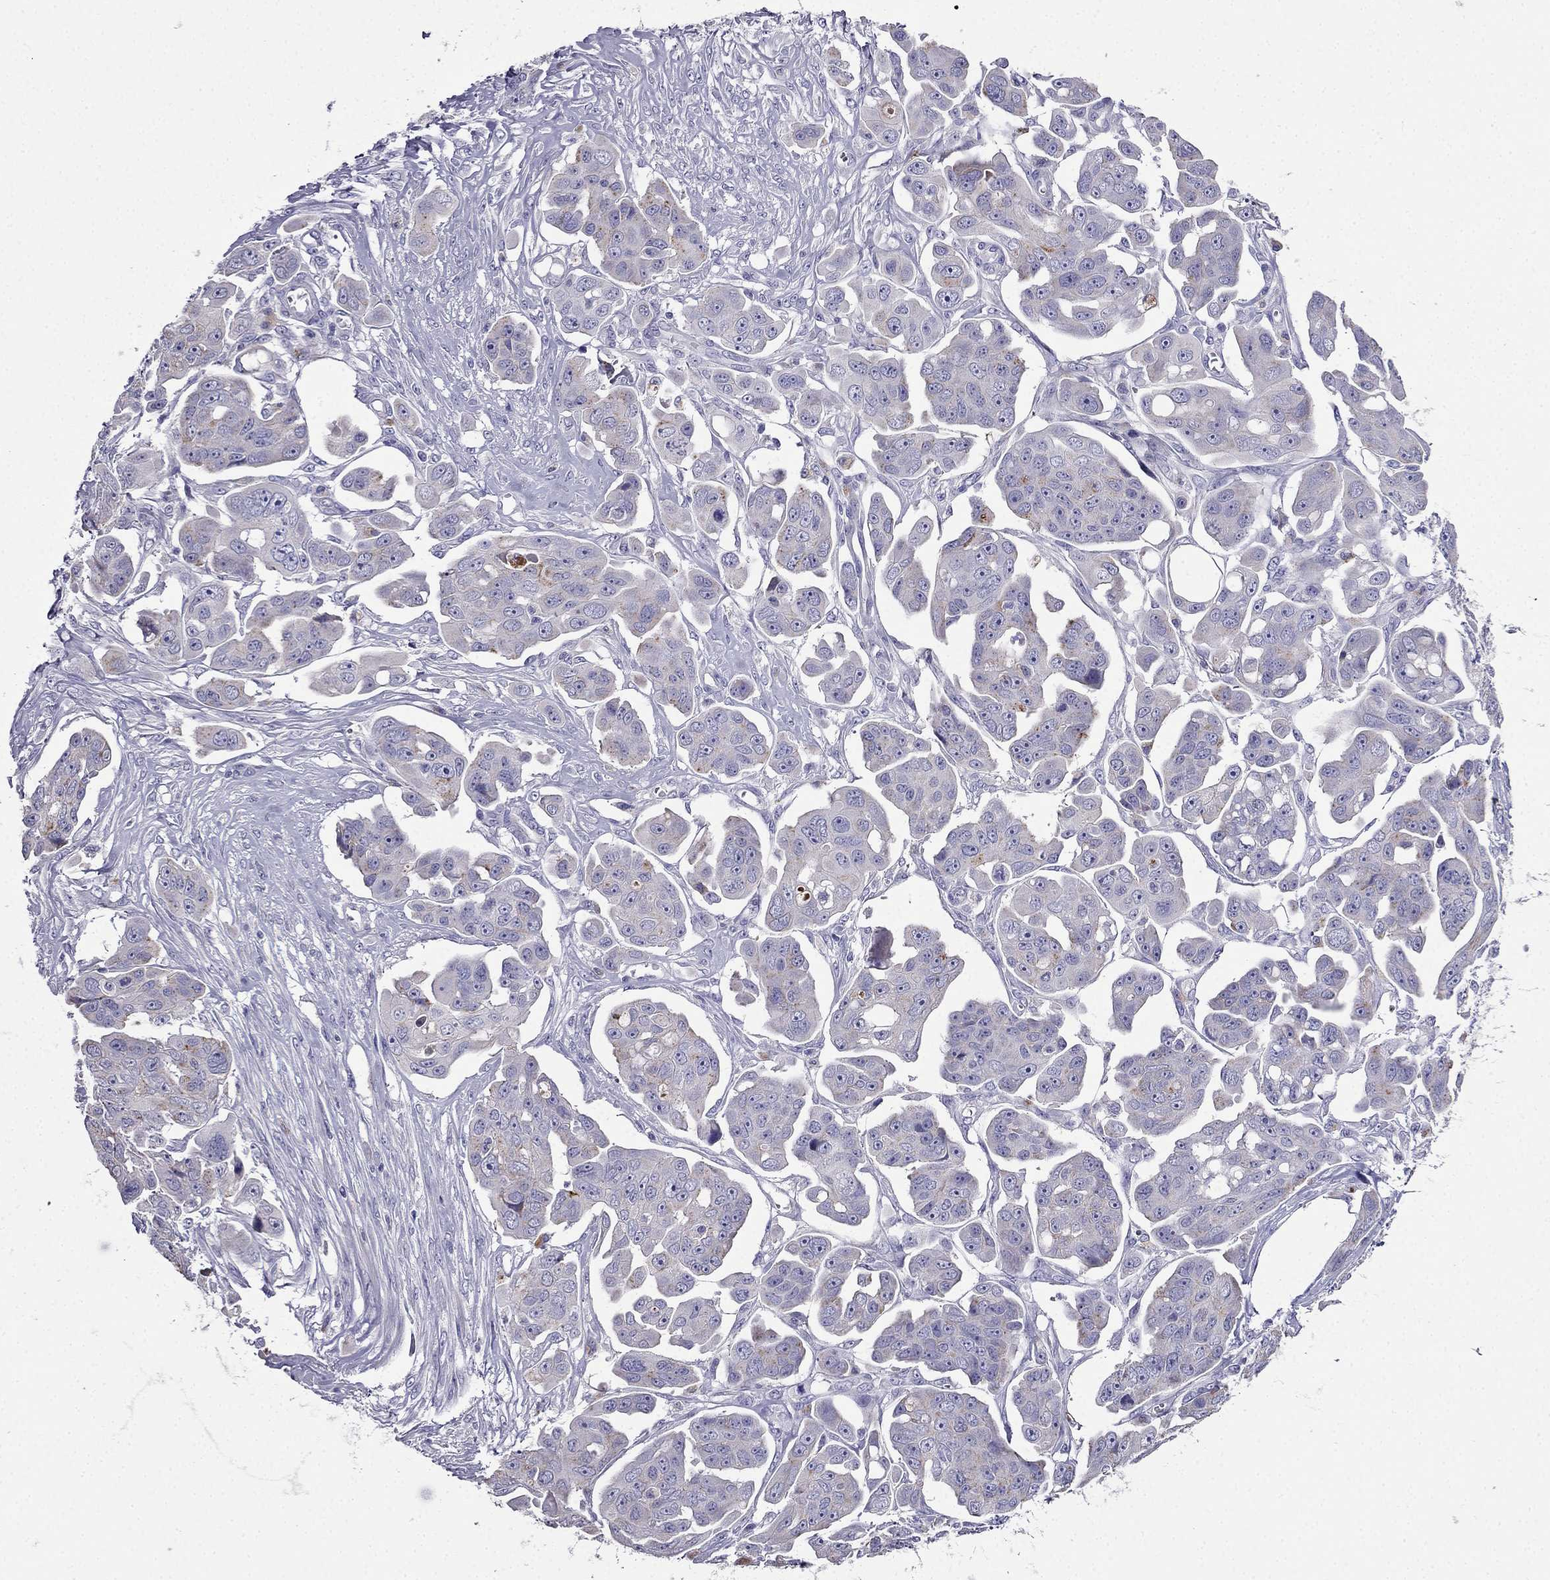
{"staining": {"intensity": "weak", "quantity": "<25%", "location": "cytoplasmic/membranous"}, "tissue": "ovarian cancer", "cell_type": "Tumor cells", "image_type": "cancer", "snomed": [{"axis": "morphology", "description": "Carcinoma, endometroid"}, {"axis": "topography", "description": "Ovary"}], "caption": "This is a image of IHC staining of ovarian endometroid carcinoma, which shows no expression in tumor cells. (DAB immunohistochemistry (IHC) visualized using brightfield microscopy, high magnification).", "gene": "PTH", "patient": {"sex": "female", "age": 70}}